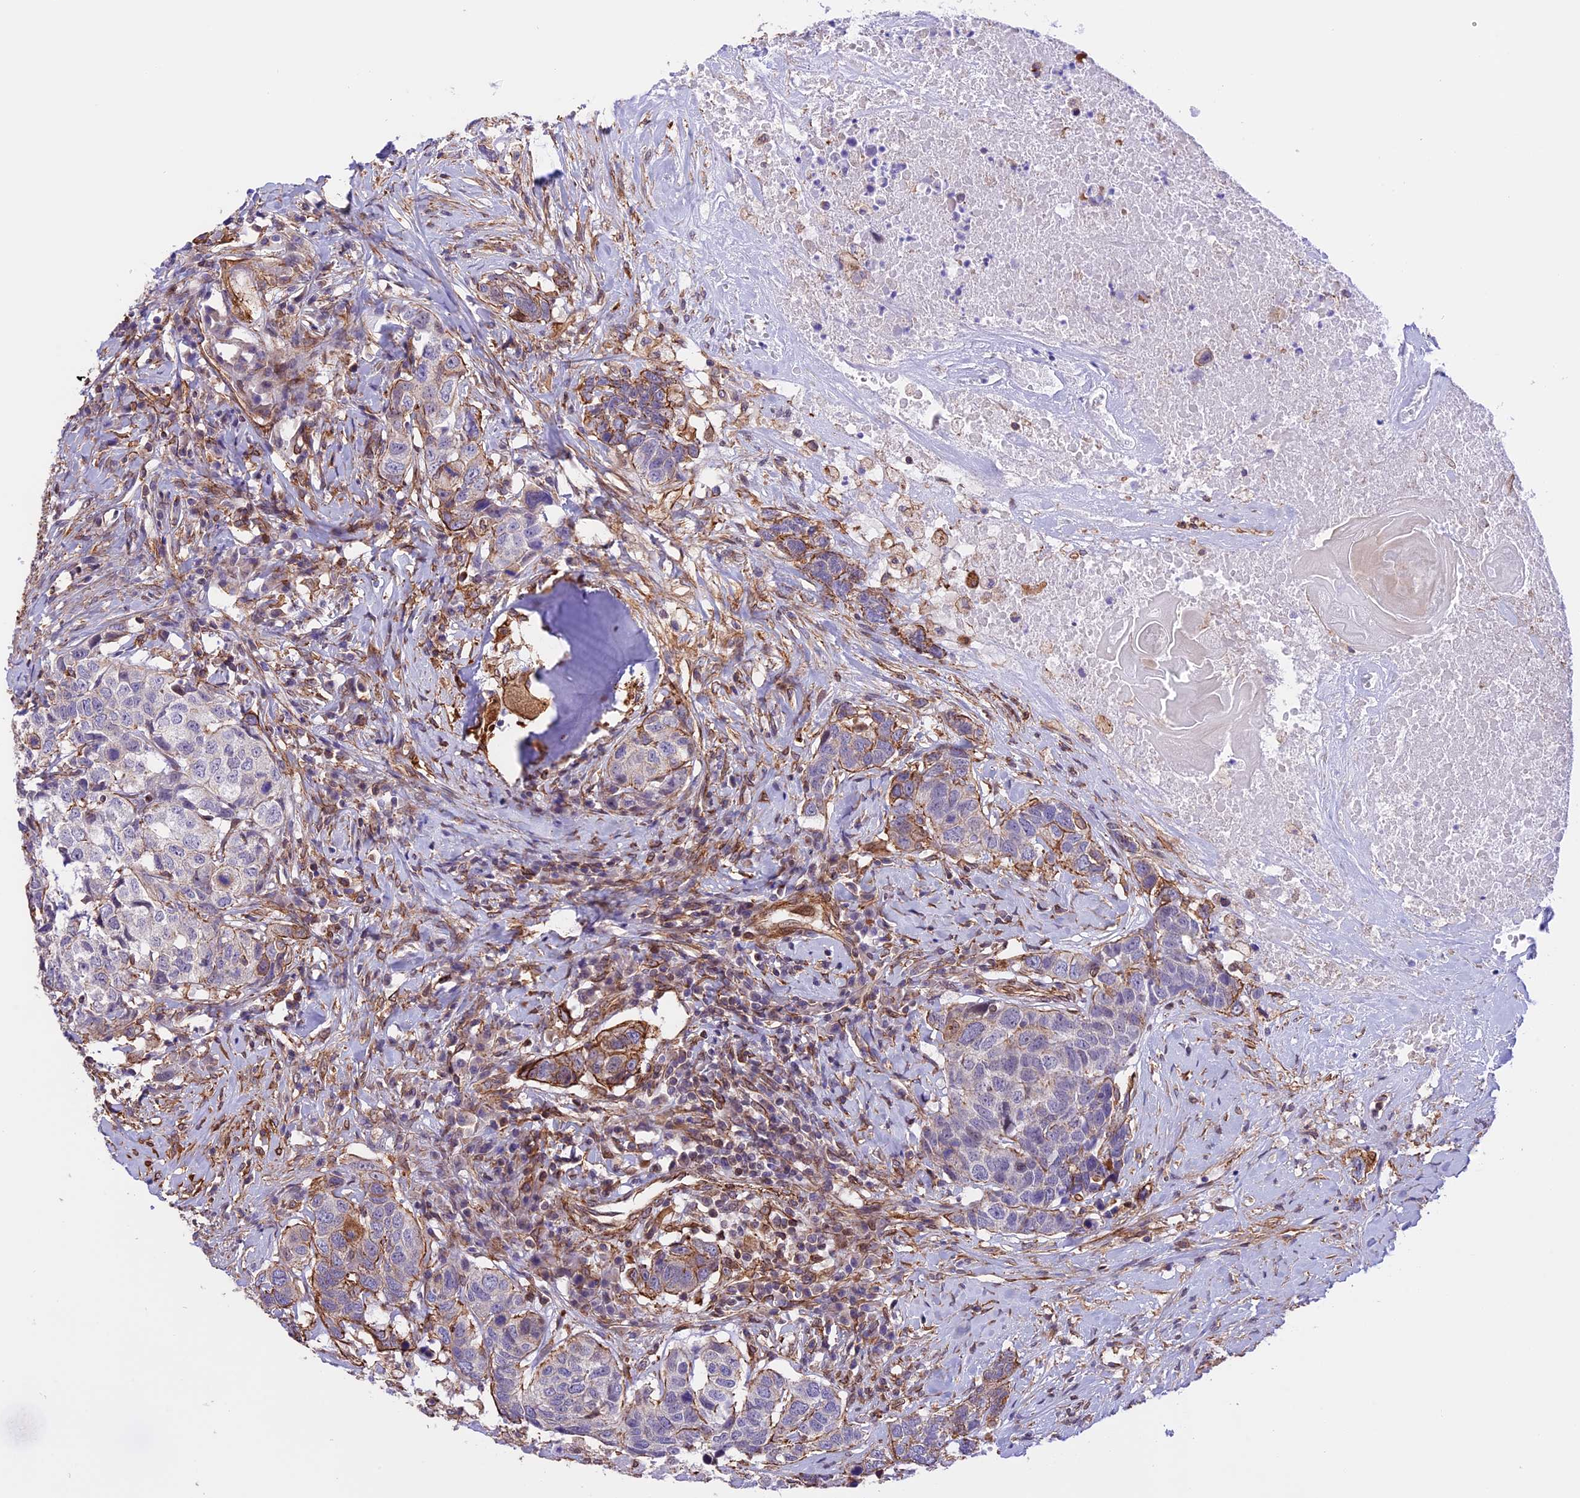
{"staining": {"intensity": "moderate", "quantity": "<25%", "location": "cytoplasmic/membranous"}, "tissue": "head and neck cancer", "cell_type": "Tumor cells", "image_type": "cancer", "snomed": [{"axis": "morphology", "description": "Squamous cell carcinoma, NOS"}, {"axis": "topography", "description": "Head-Neck"}], "caption": "Immunohistochemistry histopathology image of neoplastic tissue: human head and neck cancer stained using IHC demonstrates low levels of moderate protein expression localized specifically in the cytoplasmic/membranous of tumor cells, appearing as a cytoplasmic/membranous brown color.", "gene": "R3HDM4", "patient": {"sex": "male", "age": 66}}